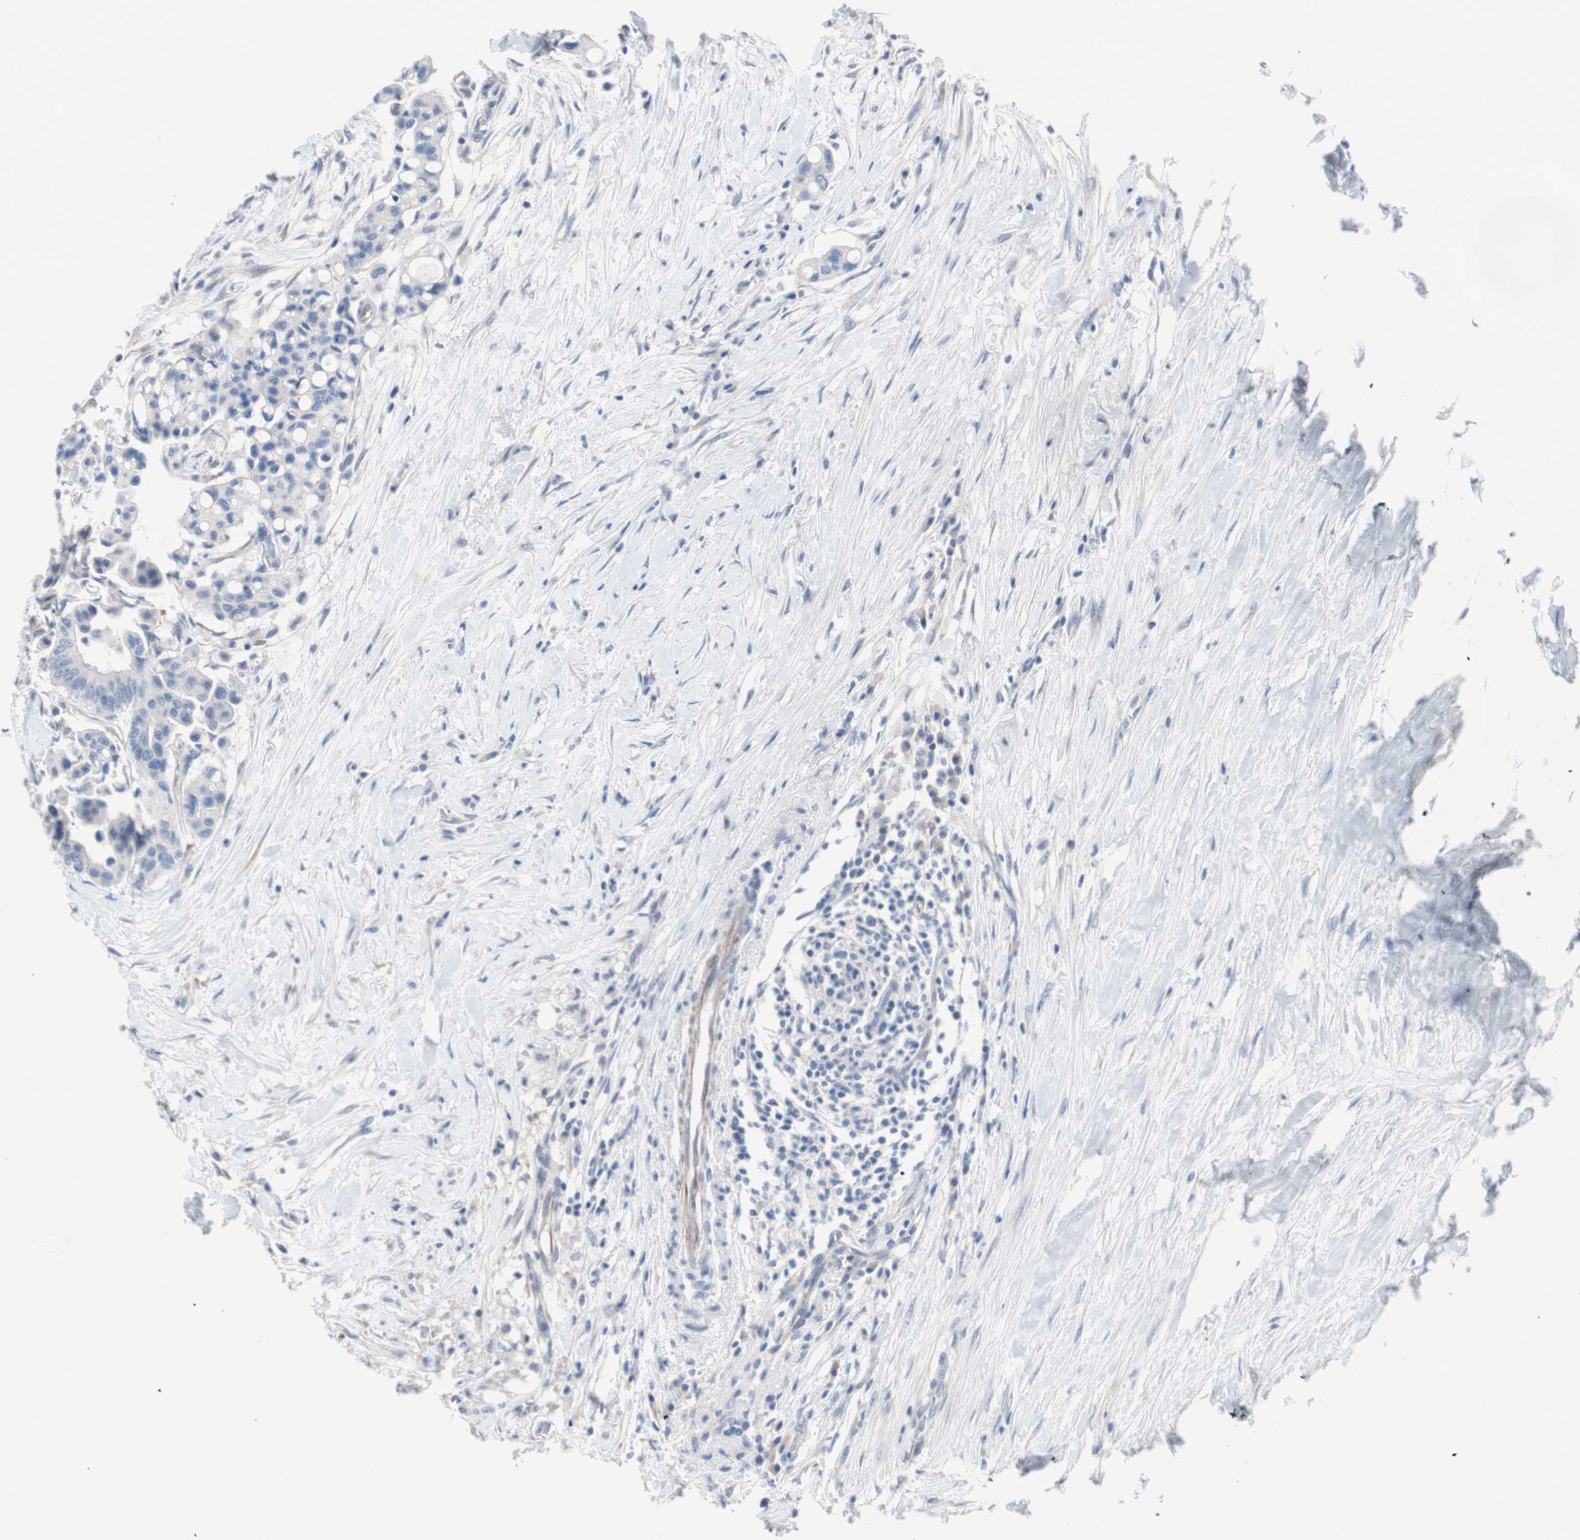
{"staining": {"intensity": "negative", "quantity": "none", "location": "none"}, "tissue": "colorectal cancer", "cell_type": "Tumor cells", "image_type": "cancer", "snomed": [{"axis": "morphology", "description": "Normal tissue, NOS"}, {"axis": "morphology", "description": "Adenocarcinoma, NOS"}, {"axis": "topography", "description": "Colon"}], "caption": "Human colorectal adenocarcinoma stained for a protein using immunohistochemistry (IHC) reveals no positivity in tumor cells.", "gene": "ULBP1", "patient": {"sex": "male", "age": 82}}